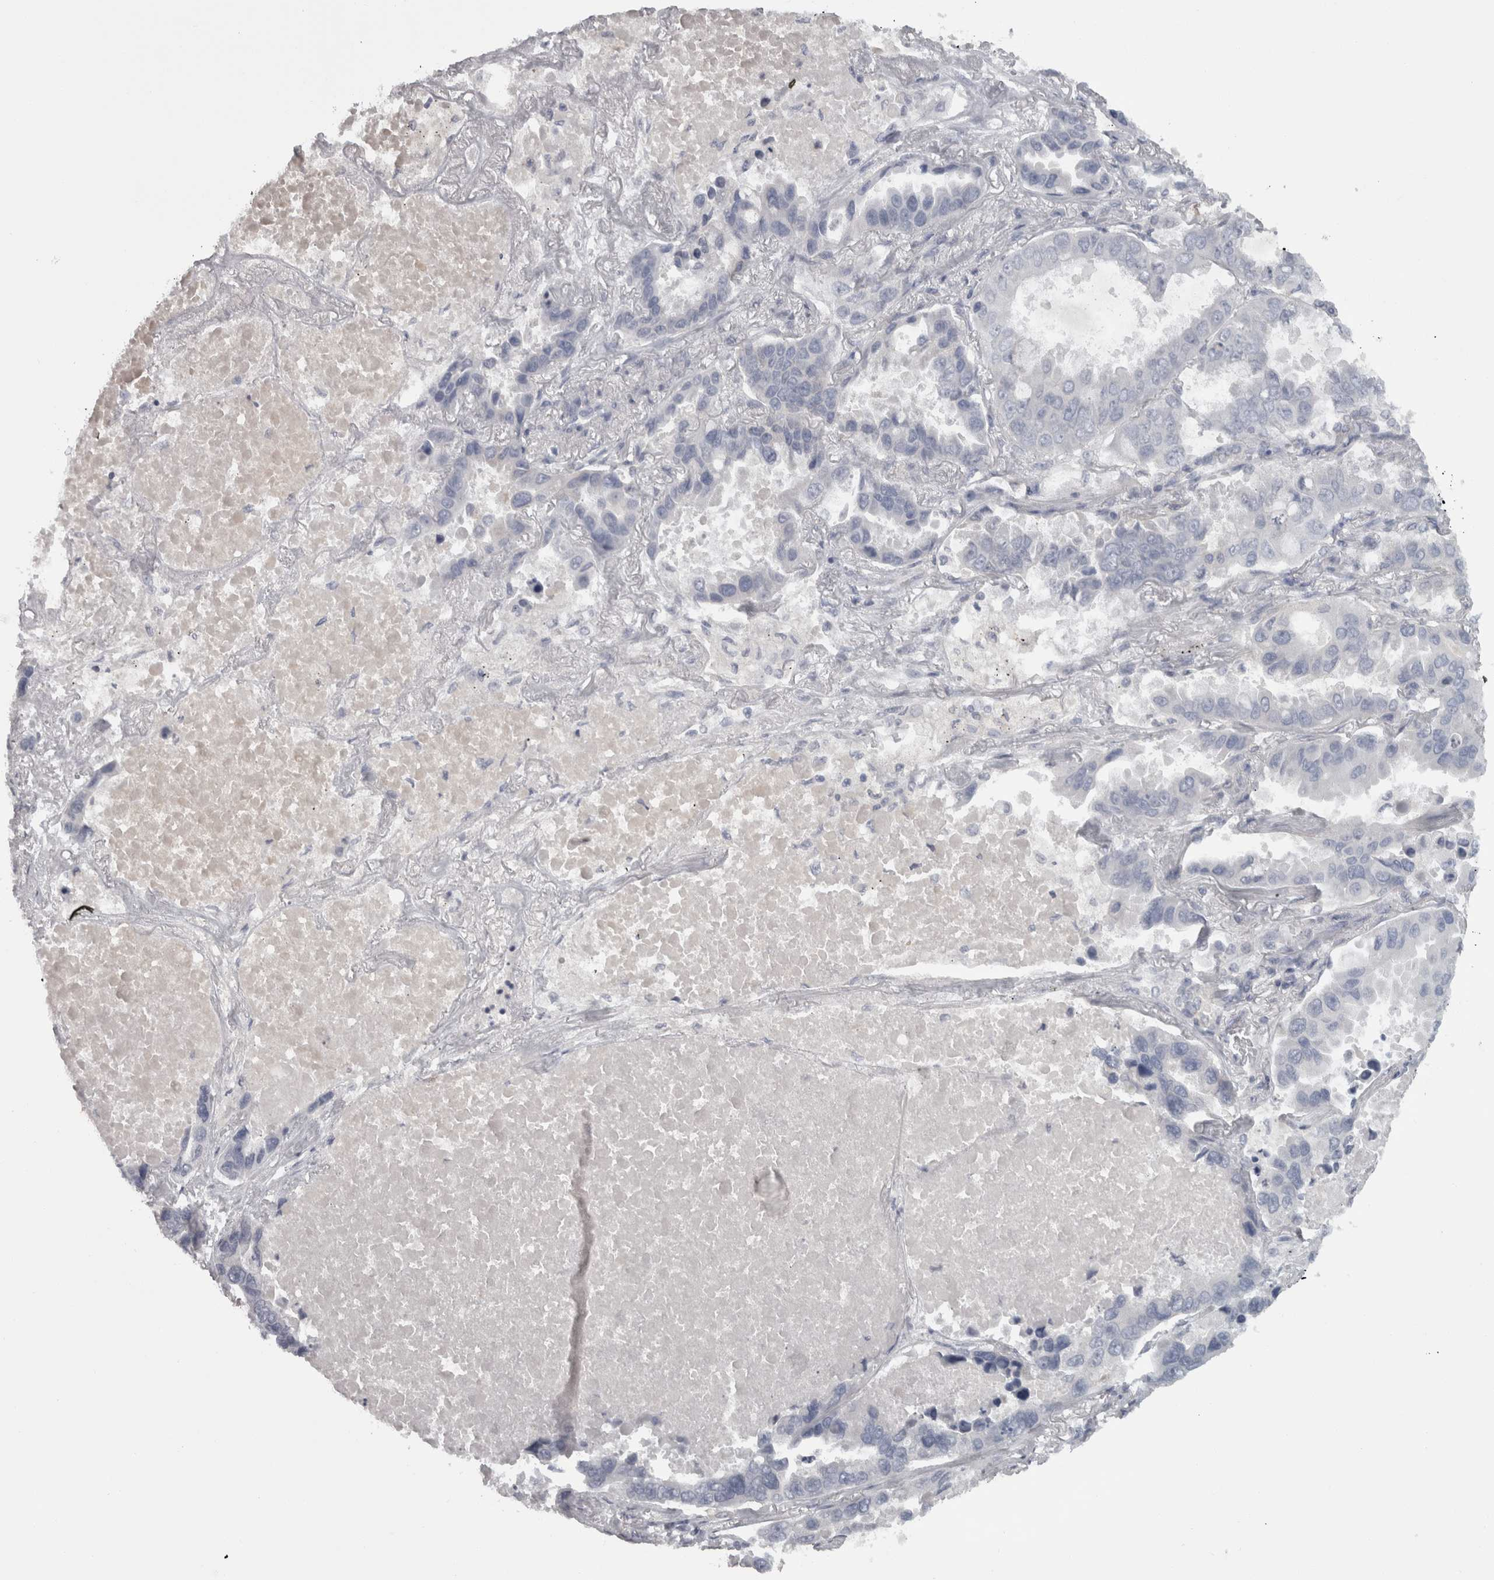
{"staining": {"intensity": "negative", "quantity": "none", "location": "none"}, "tissue": "lung cancer", "cell_type": "Tumor cells", "image_type": "cancer", "snomed": [{"axis": "morphology", "description": "Adenocarcinoma, NOS"}, {"axis": "topography", "description": "Lung"}], "caption": "A high-resolution image shows IHC staining of lung cancer (adenocarcinoma), which reveals no significant staining in tumor cells. Brightfield microscopy of IHC stained with DAB (3,3'-diaminobenzidine) (brown) and hematoxylin (blue), captured at high magnification.", "gene": "PPP1R12B", "patient": {"sex": "male", "age": 64}}